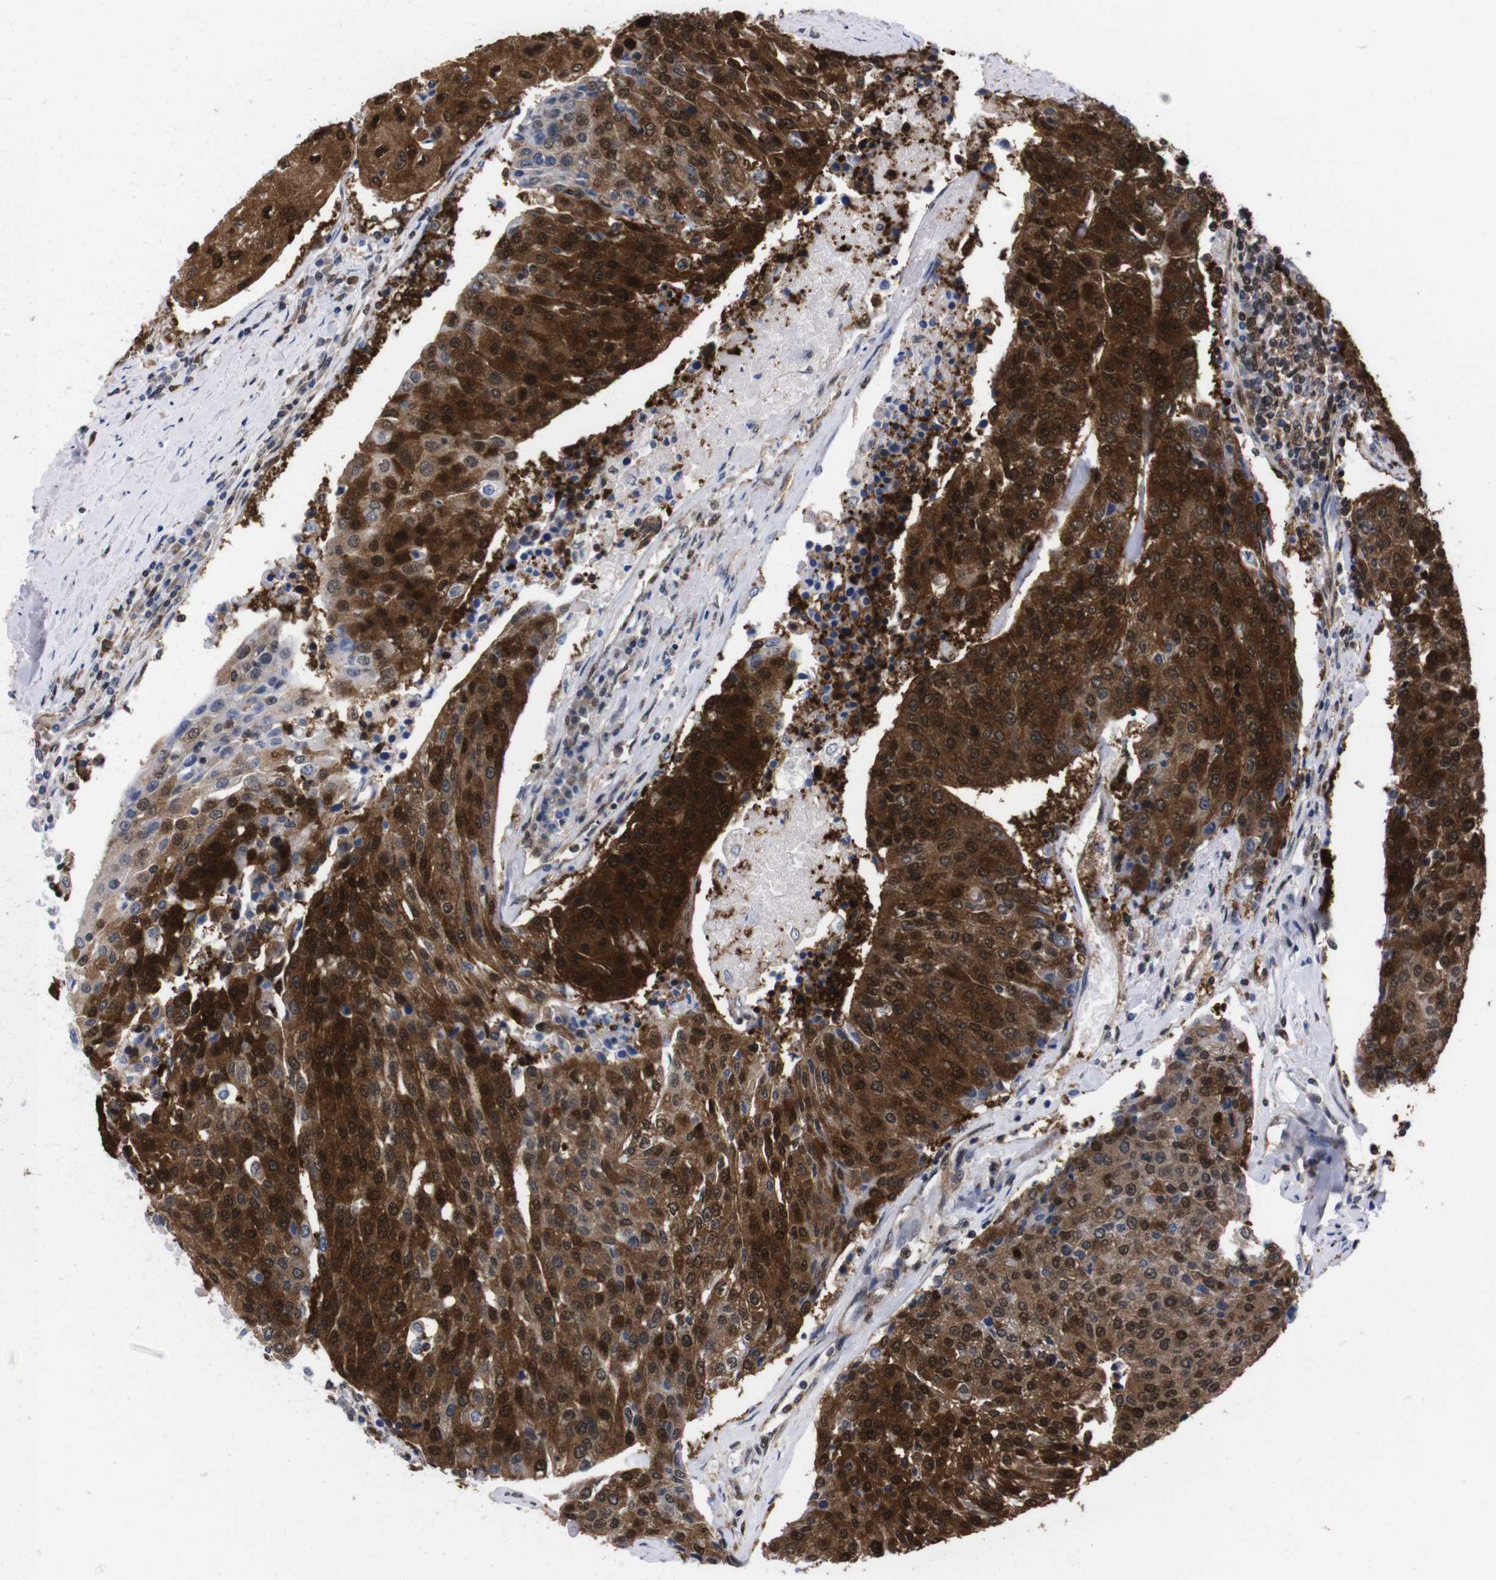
{"staining": {"intensity": "strong", "quantity": ">75%", "location": "cytoplasmic/membranous,nuclear"}, "tissue": "urothelial cancer", "cell_type": "Tumor cells", "image_type": "cancer", "snomed": [{"axis": "morphology", "description": "Urothelial carcinoma, High grade"}, {"axis": "topography", "description": "Urinary bladder"}], "caption": "Immunohistochemistry (IHC) of human urothelial carcinoma (high-grade) exhibits high levels of strong cytoplasmic/membranous and nuclear expression in about >75% of tumor cells. (brown staining indicates protein expression, while blue staining denotes nuclei).", "gene": "UBQLN2", "patient": {"sex": "female", "age": 85}}